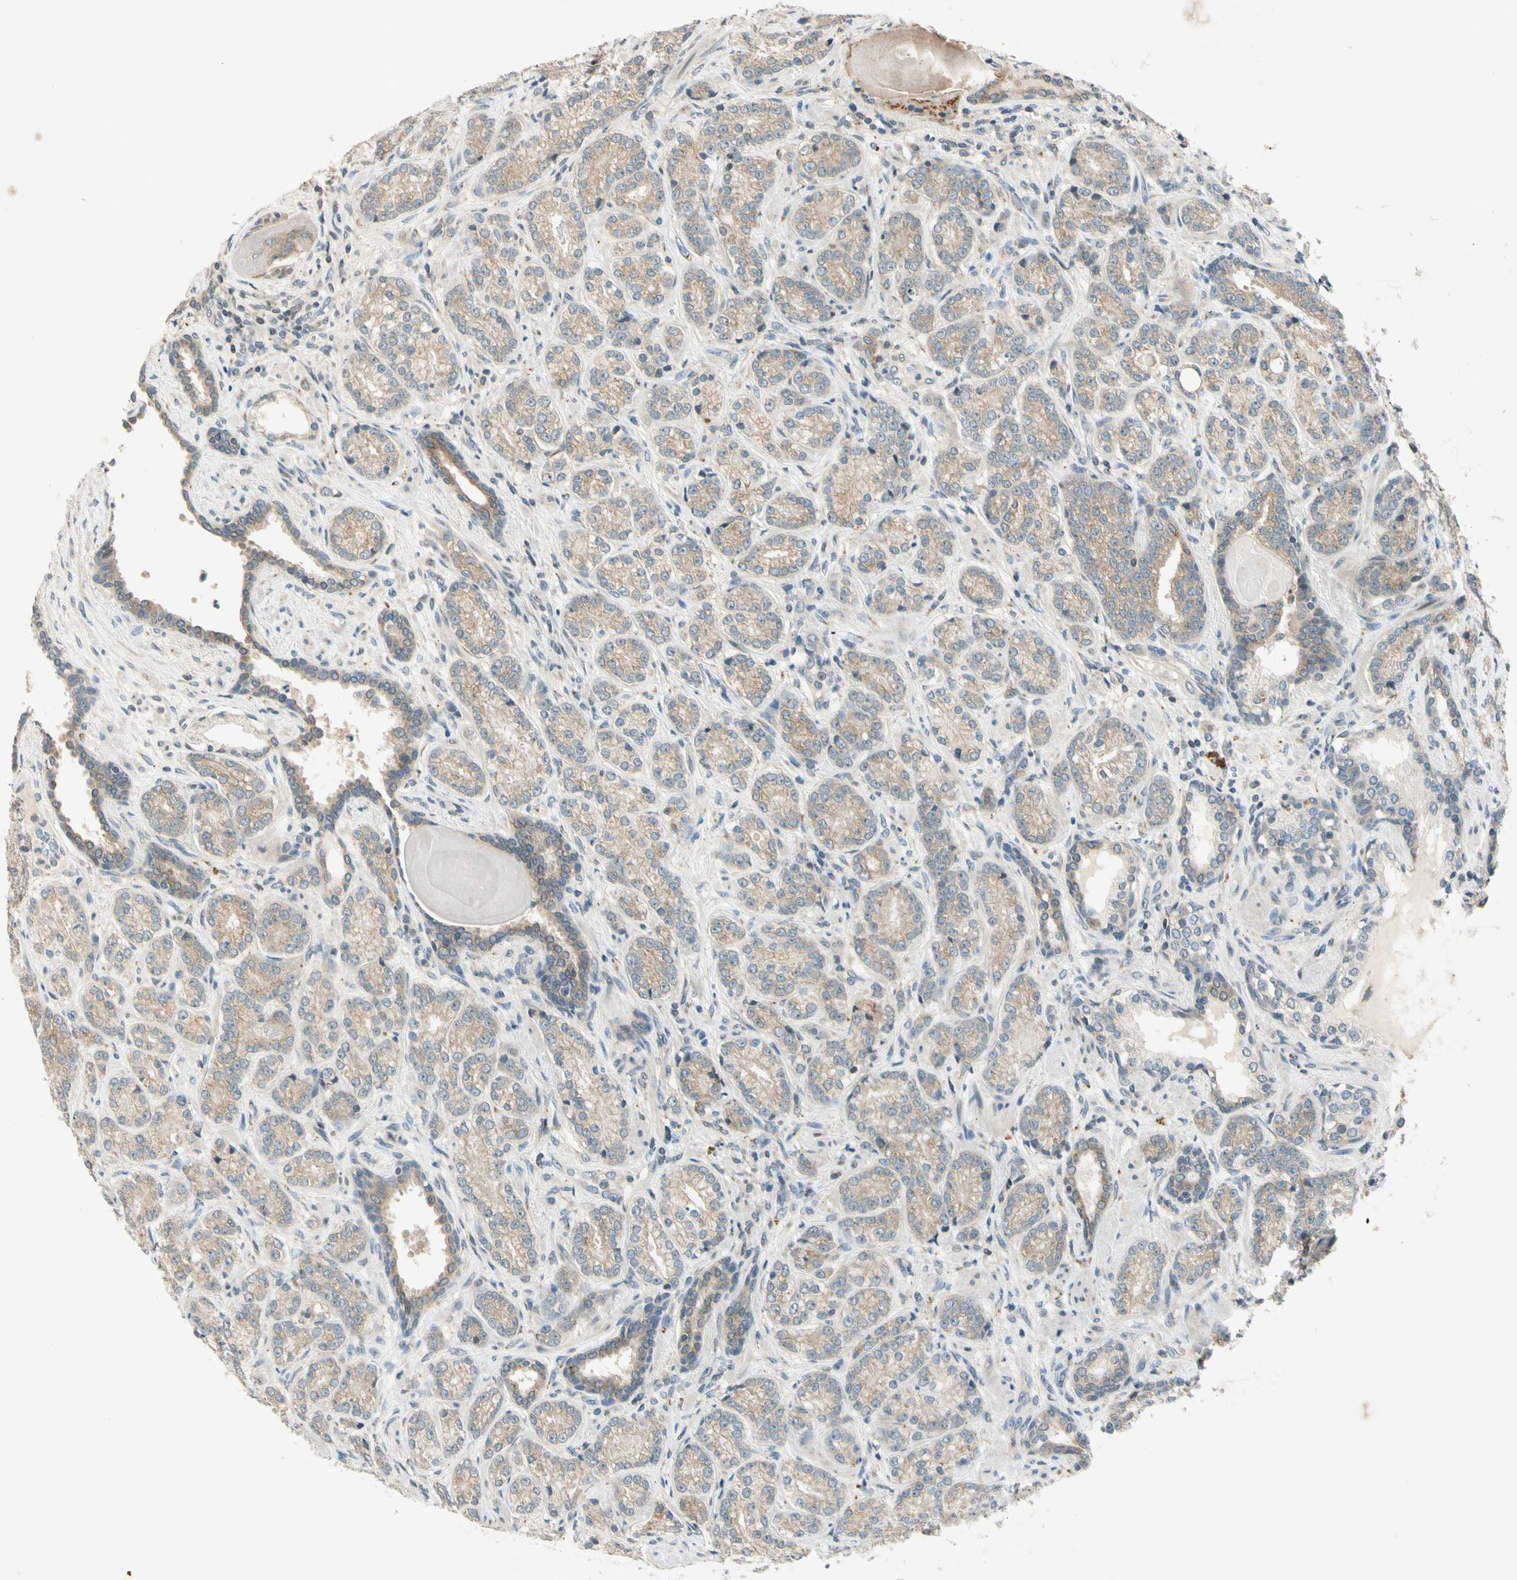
{"staining": {"intensity": "moderate", "quantity": ">75%", "location": "cytoplasmic/membranous"}, "tissue": "prostate cancer", "cell_type": "Tumor cells", "image_type": "cancer", "snomed": [{"axis": "morphology", "description": "Adenocarcinoma, High grade"}, {"axis": "topography", "description": "Prostate"}], "caption": "A micrograph of prostate cancer stained for a protein reveals moderate cytoplasmic/membranous brown staining in tumor cells. The protein of interest is shown in brown color, while the nuclei are stained blue.", "gene": "RPS6KB2", "patient": {"sex": "male", "age": 61}}